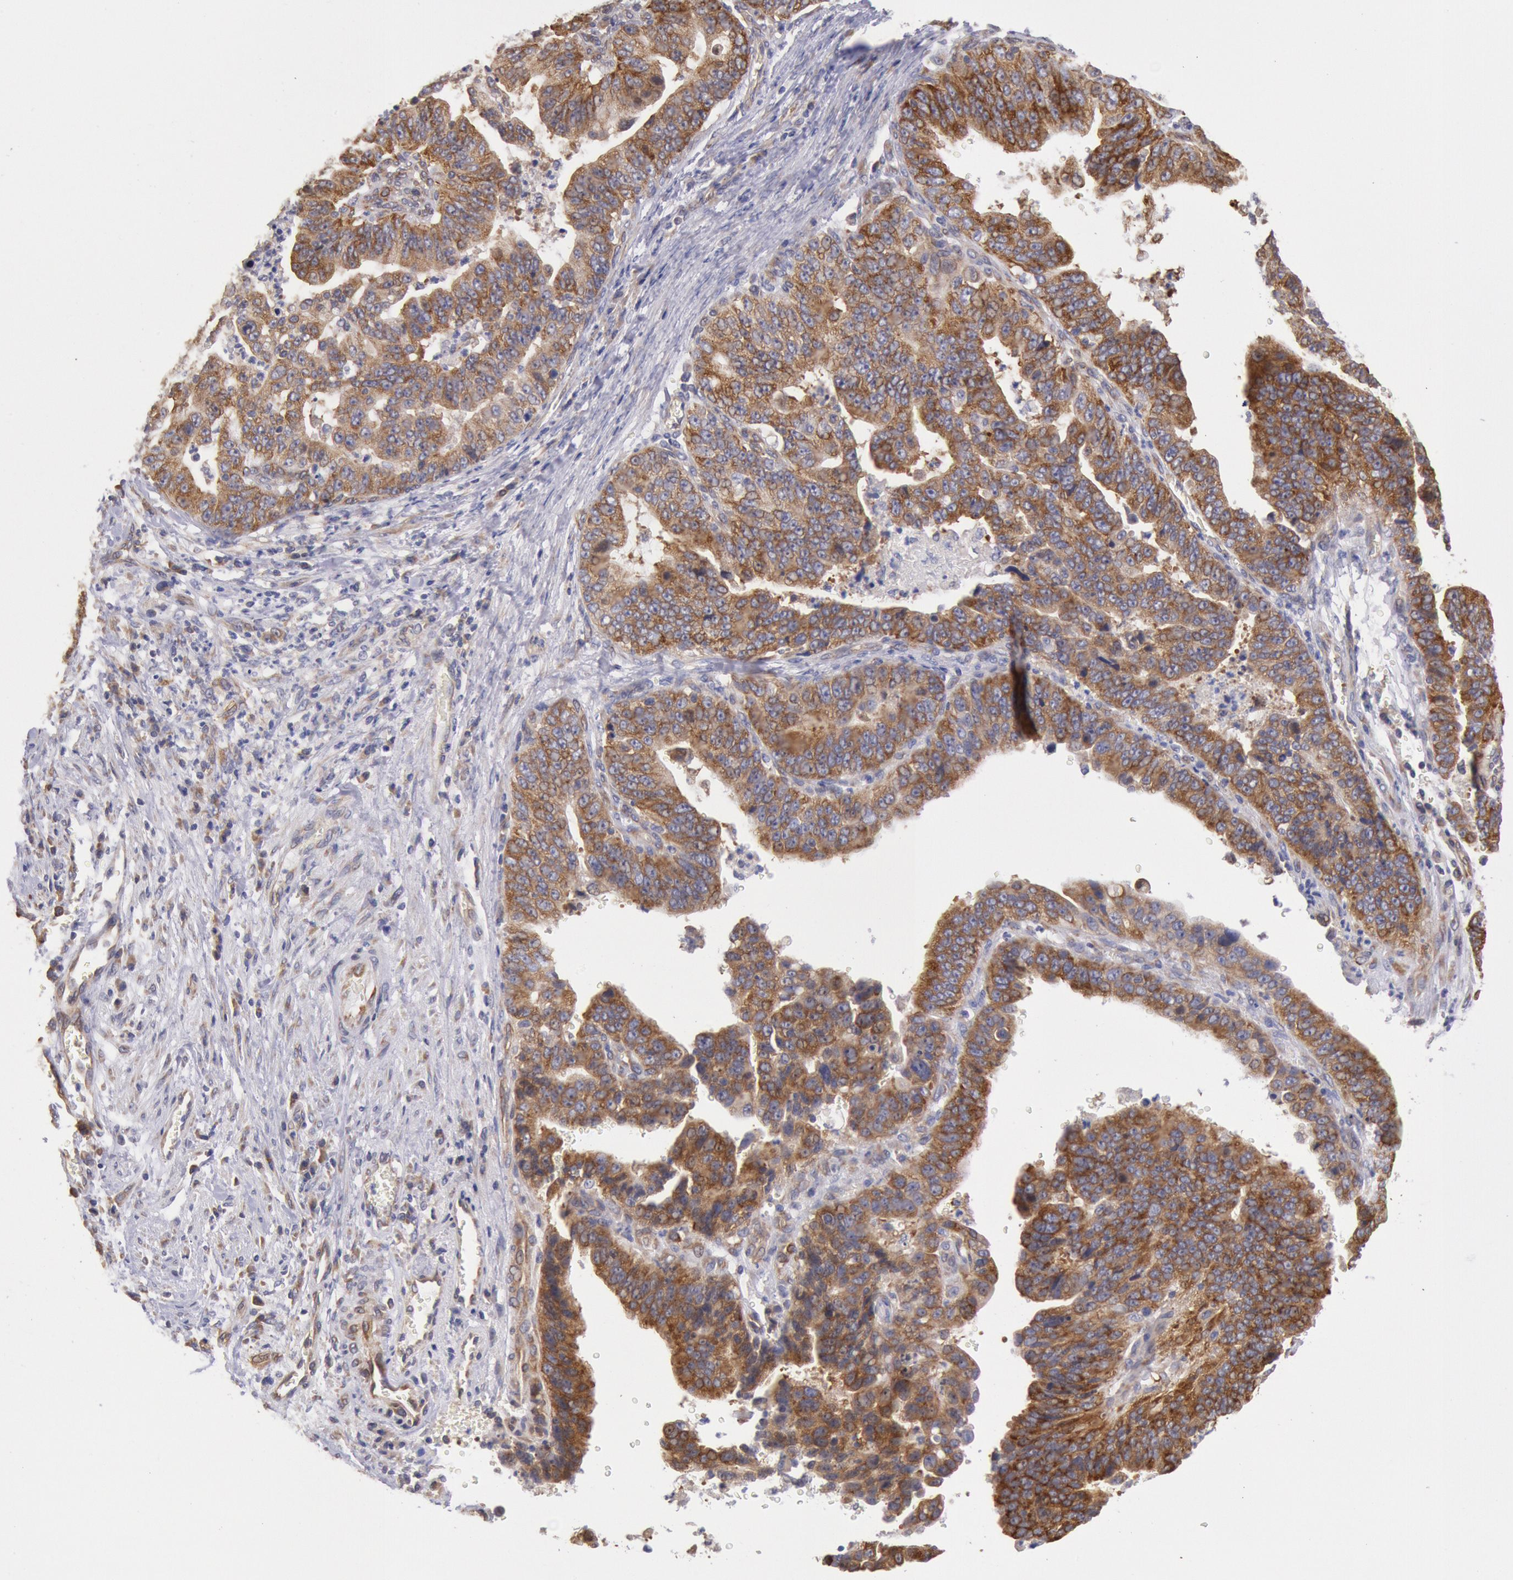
{"staining": {"intensity": "strong", "quantity": ">75%", "location": "cytoplasmic/membranous"}, "tissue": "stomach cancer", "cell_type": "Tumor cells", "image_type": "cancer", "snomed": [{"axis": "morphology", "description": "Adenocarcinoma, NOS"}, {"axis": "topography", "description": "Stomach, upper"}], "caption": "Stomach adenocarcinoma was stained to show a protein in brown. There is high levels of strong cytoplasmic/membranous staining in about >75% of tumor cells.", "gene": "DRG1", "patient": {"sex": "female", "age": 50}}